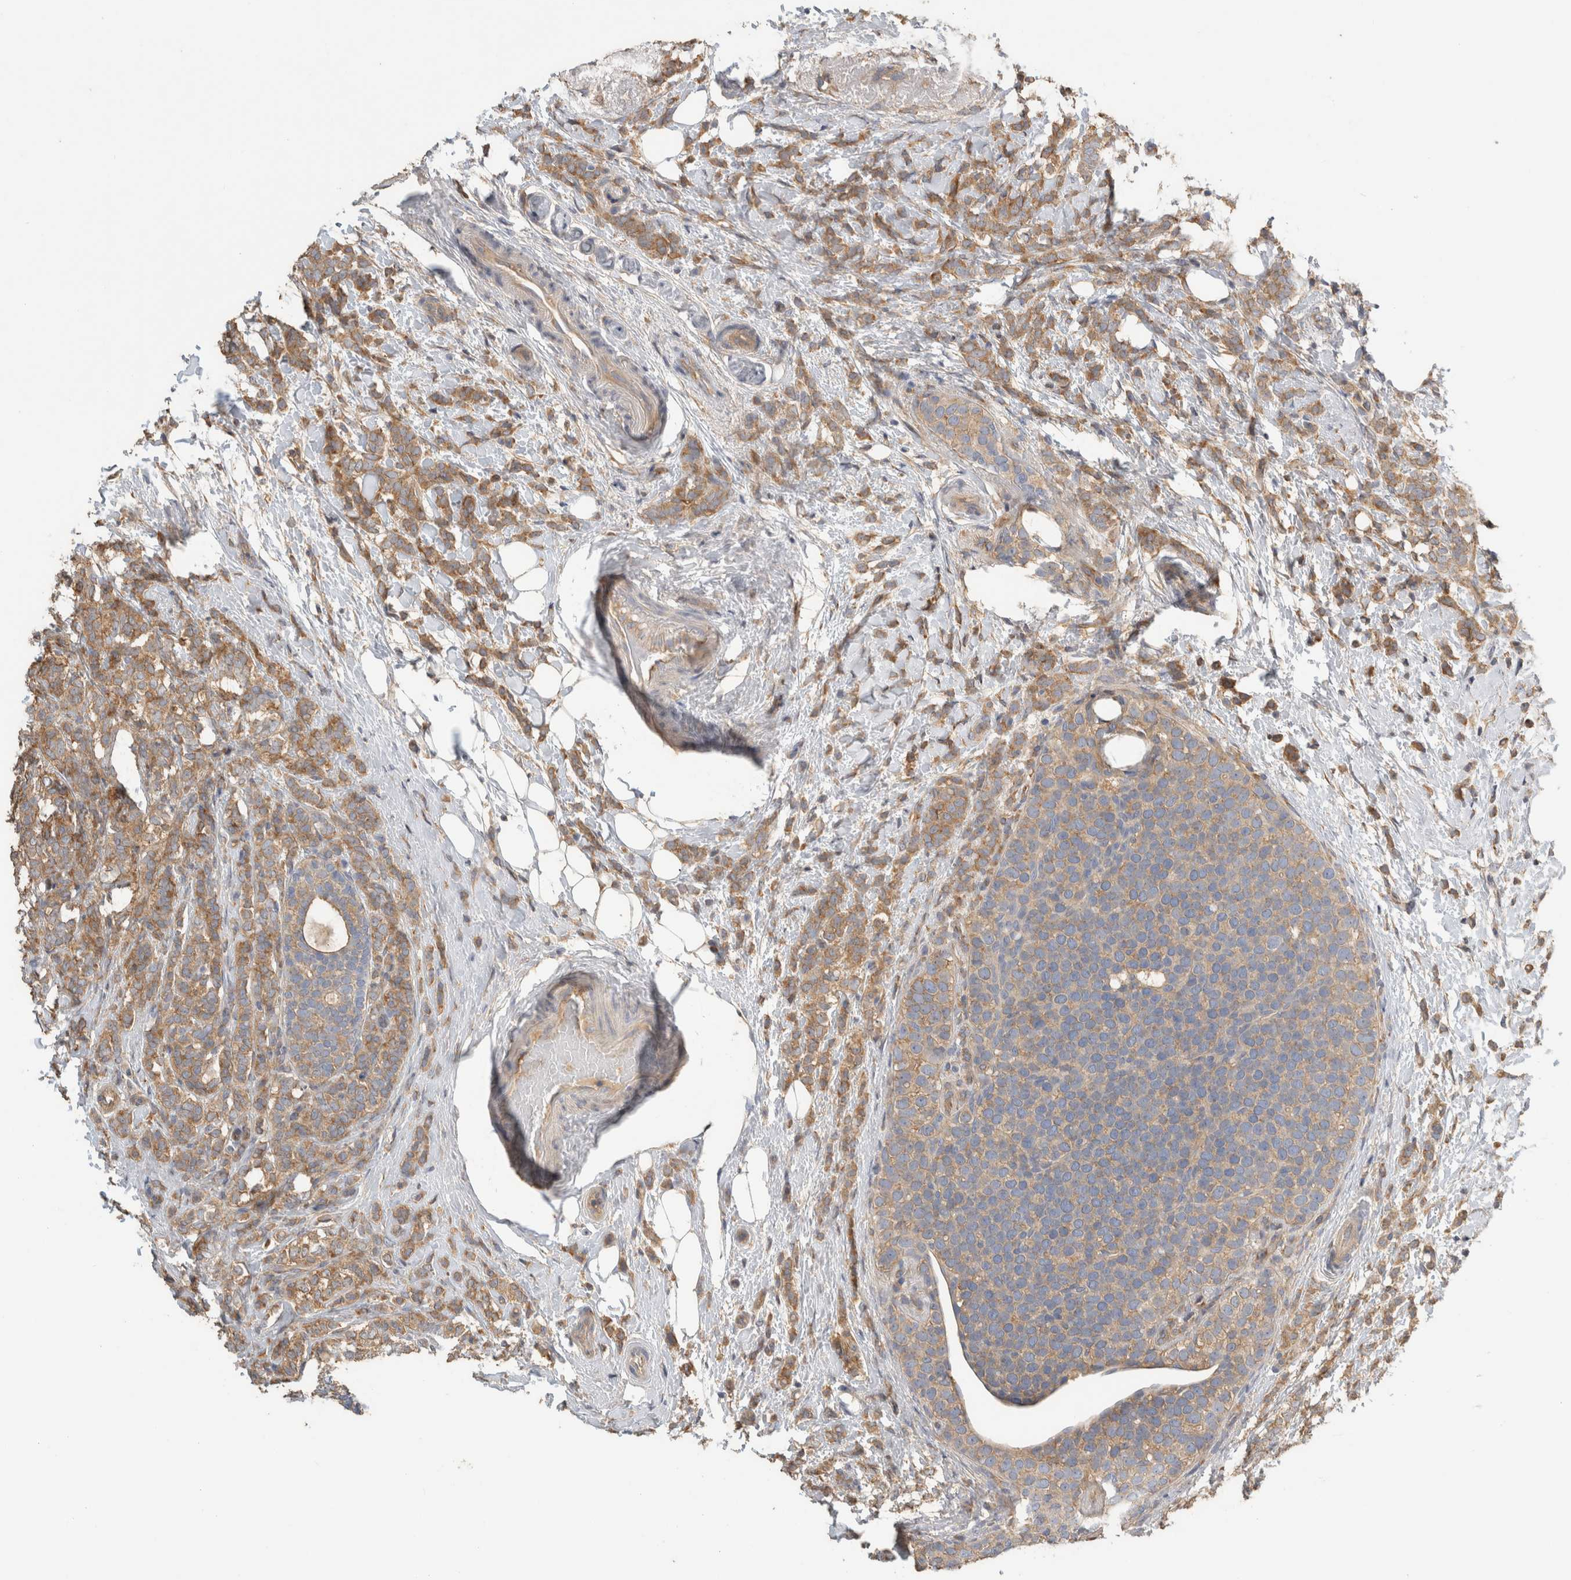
{"staining": {"intensity": "moderate", "quantity": ">75%", "location": "cytoplasmic/membranous"}, "tissue": "breast cancer", "cell_type": "Tumor cells", "image_type": "cancer", "snomed": [{"axis": "morphology", "description": "Lobular carcinoma"}, {"axis": "topography", "description": "Breast"}], "caption": "Human breast cancer stained with a protein marker reveals moderate staining in tumor cells.", "gene": "EIF4G3", "patient": {"sex": "female", "age": 50}}